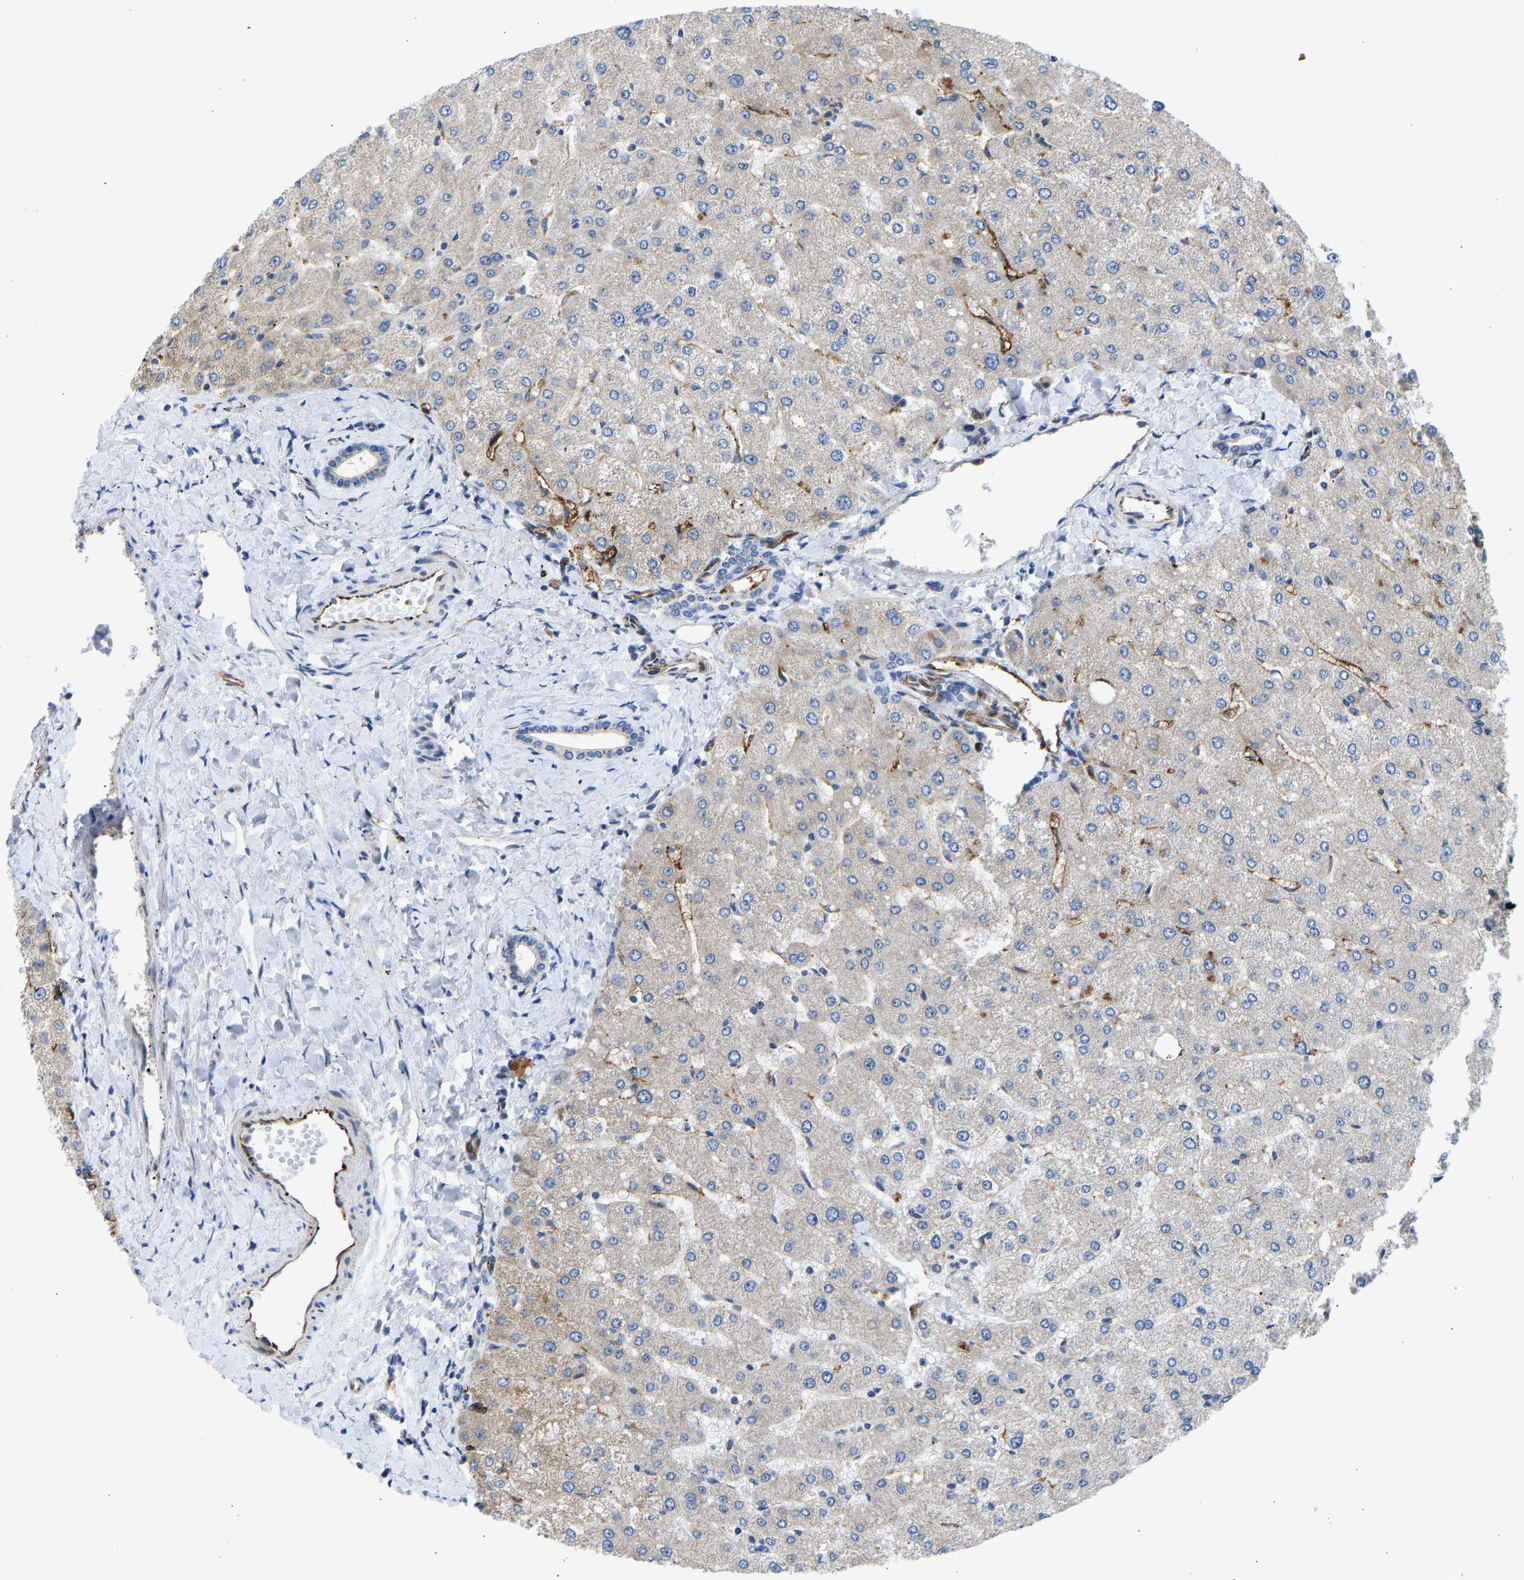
{"staining": {"intensity": "negative", "quantity": "none", "location": "none"}, "tissue": "liver", "cell_type": "Cholangiocytes", "image_type": "normal", "snomed": [{"axis": "morphology", "description": "Normal tissue, NOS"}, {"axis": "topography", "description": "Liver"}], "caption": "DAB (3,3'-diaminobenzidine) immunohistochemical staining of normal liver demonstrates no significant staining in cholangiocytes. (DAB immunohistochemistry (IHC) with hematoxylin counter stain).", "gene": "RESF1", "patient": {"sex": "male", "age": 55}}